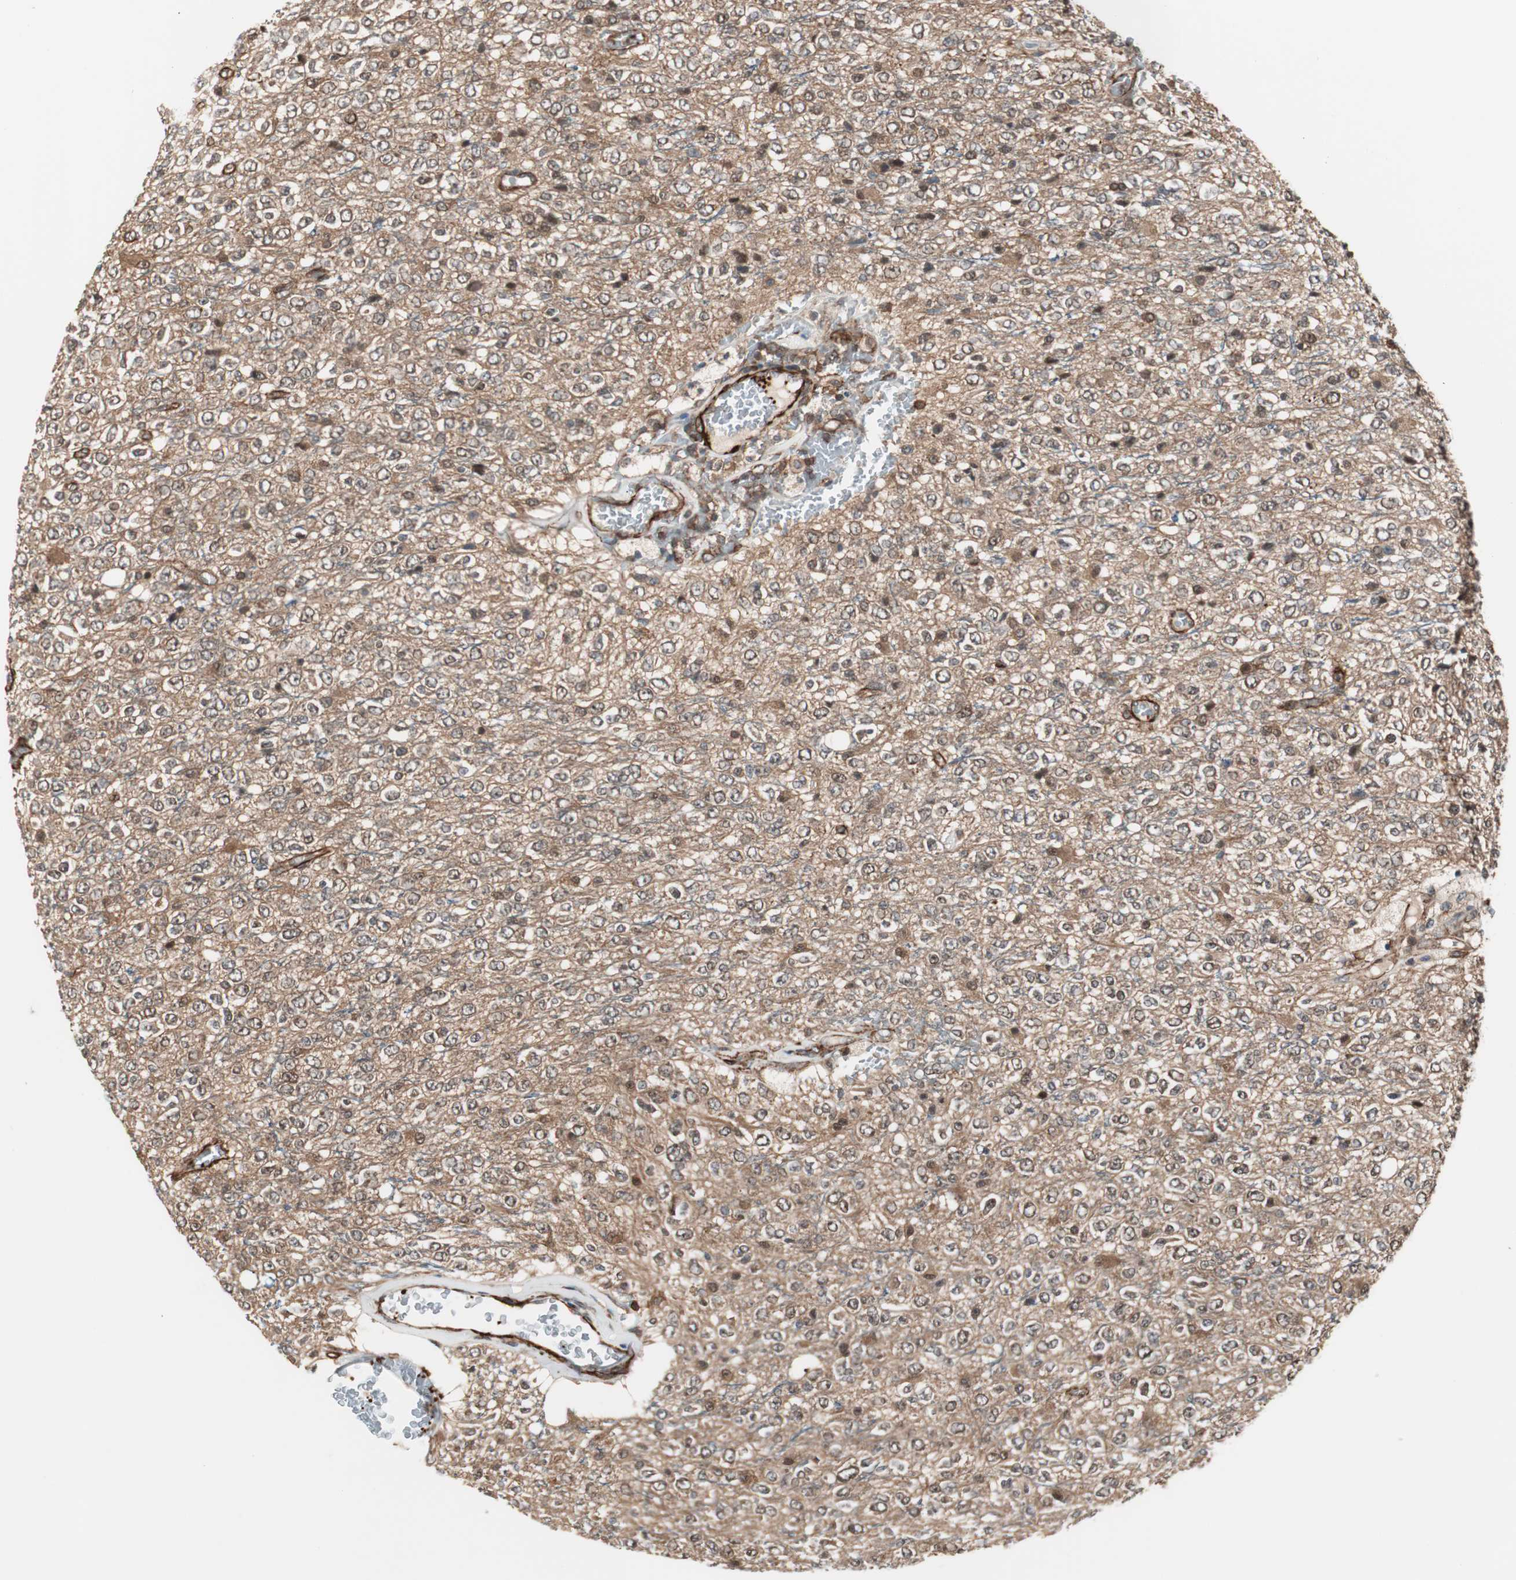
{"staining": {"intensity": "moderate", "quantity": ">75%", "location": "cytoplasmic/membranous"}, "tissue": "glioma", "cell_type": "Tumor cells", "image_type": "cancer", "snomed": [{"axis": "morphology", "description": "Glioma, malignant, High grade"}, {"axis": "topography", "description": "pancreas cauda"}], "caption": "Immunohistochemistry (IHC) micrograph of human glioma stained for a protein (brown), which reveals medium levels of moderate cytoplasmic/membranous positivity in about >75% of tumor cells.", "gene": "PTPN11", "patient": {"sex": "male", "age": 60}}